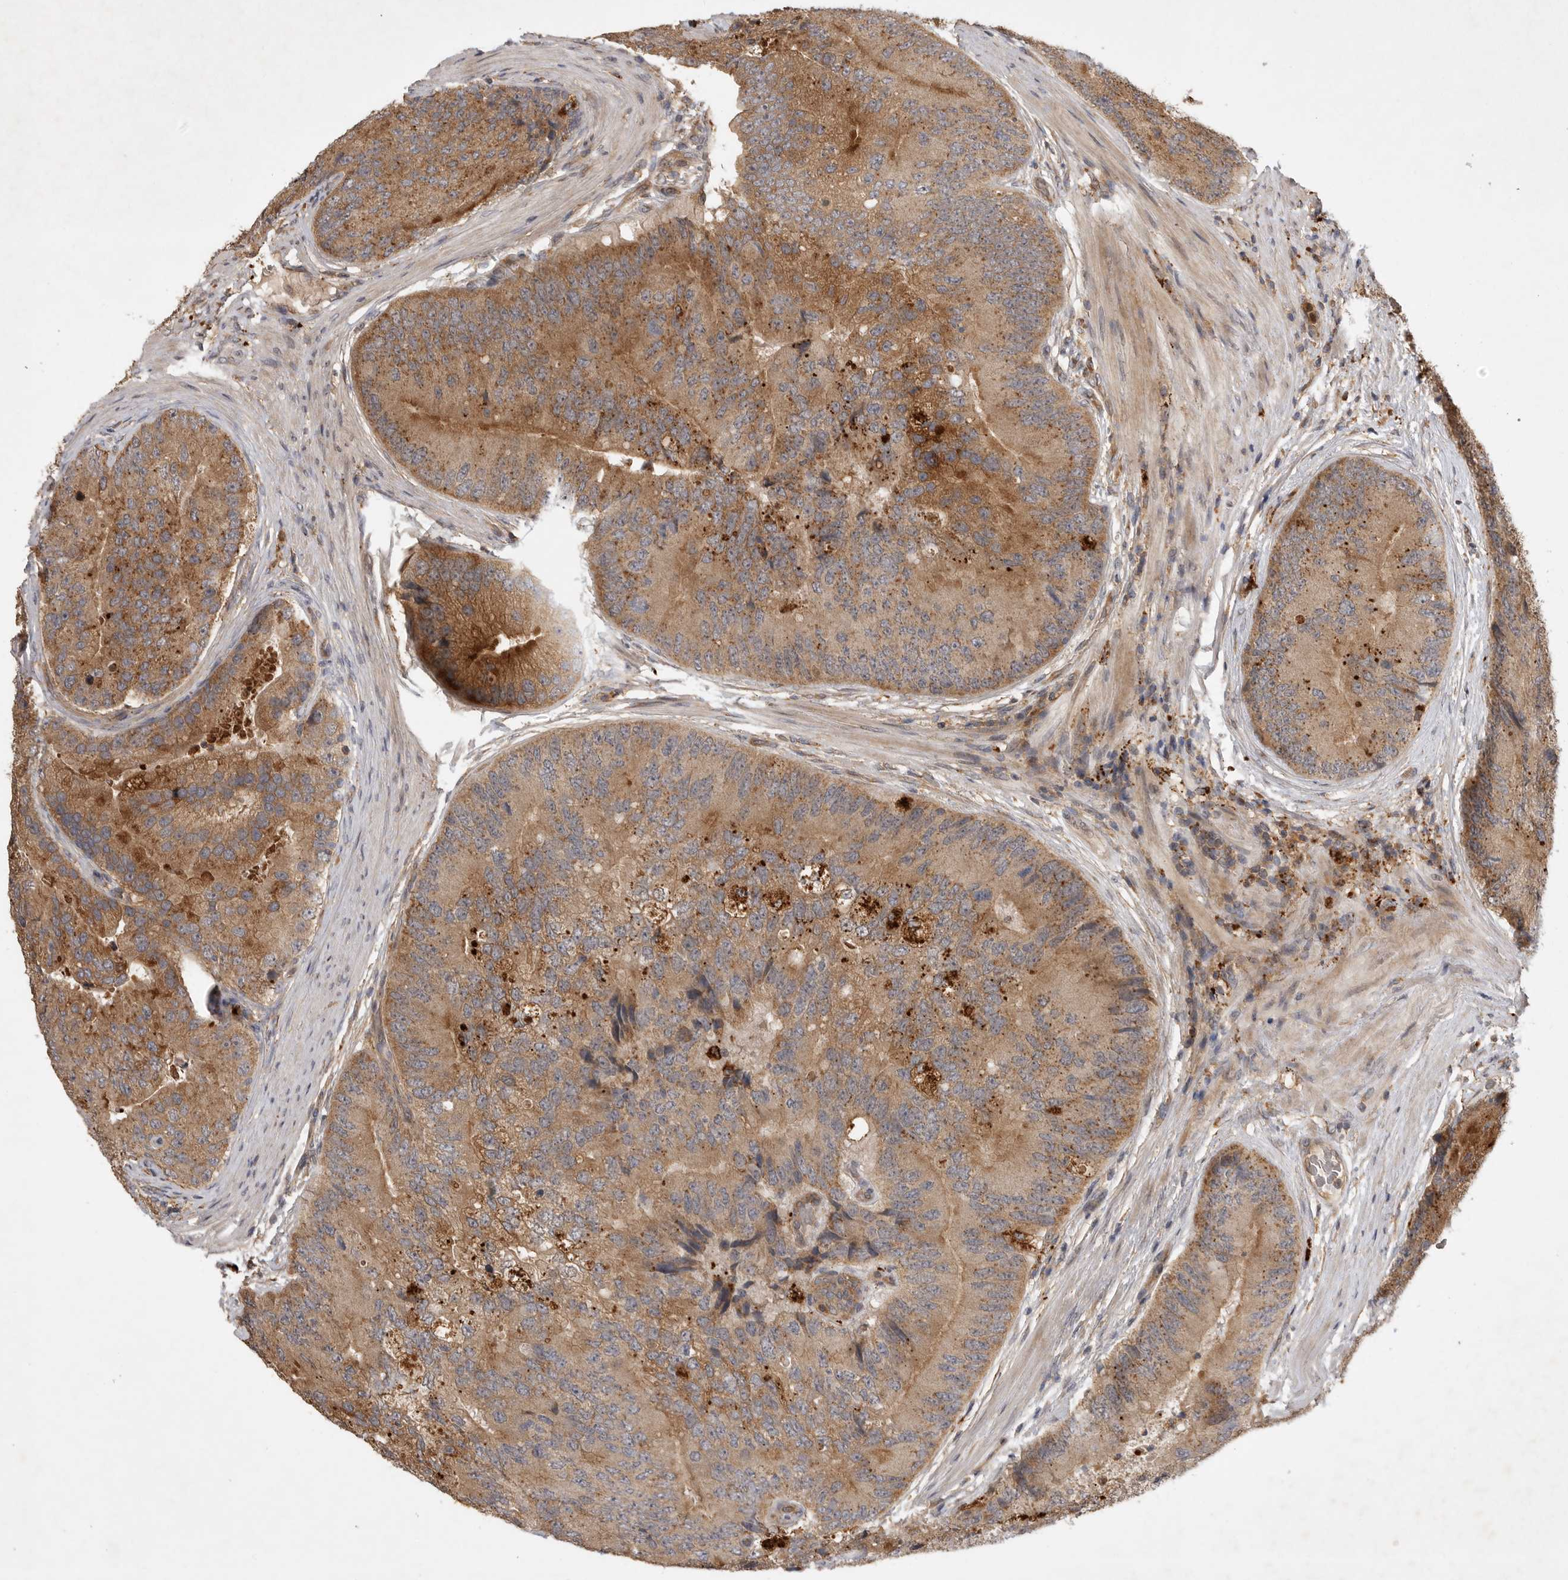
{"staining": {"intensity": "moderate", "quantity": ">75%", "location": "cytoplasmic/membranous"}, "tissue": "prostate cancer", "cell_type": "Tumor cells", "image_type": "cancer", "snomed": [{"axis": "morphology", "description": "Adenocarcinoma, High grade"}, {"axis": "topography", "description": "Prostate"}], "caption": "A brown stain highlights moderate cytoplasmic/membranous positivity of a protein in prostate cancer tumor cells.", "gene": "ZNF232", "patient": {"sex": "male", "age": 70}}